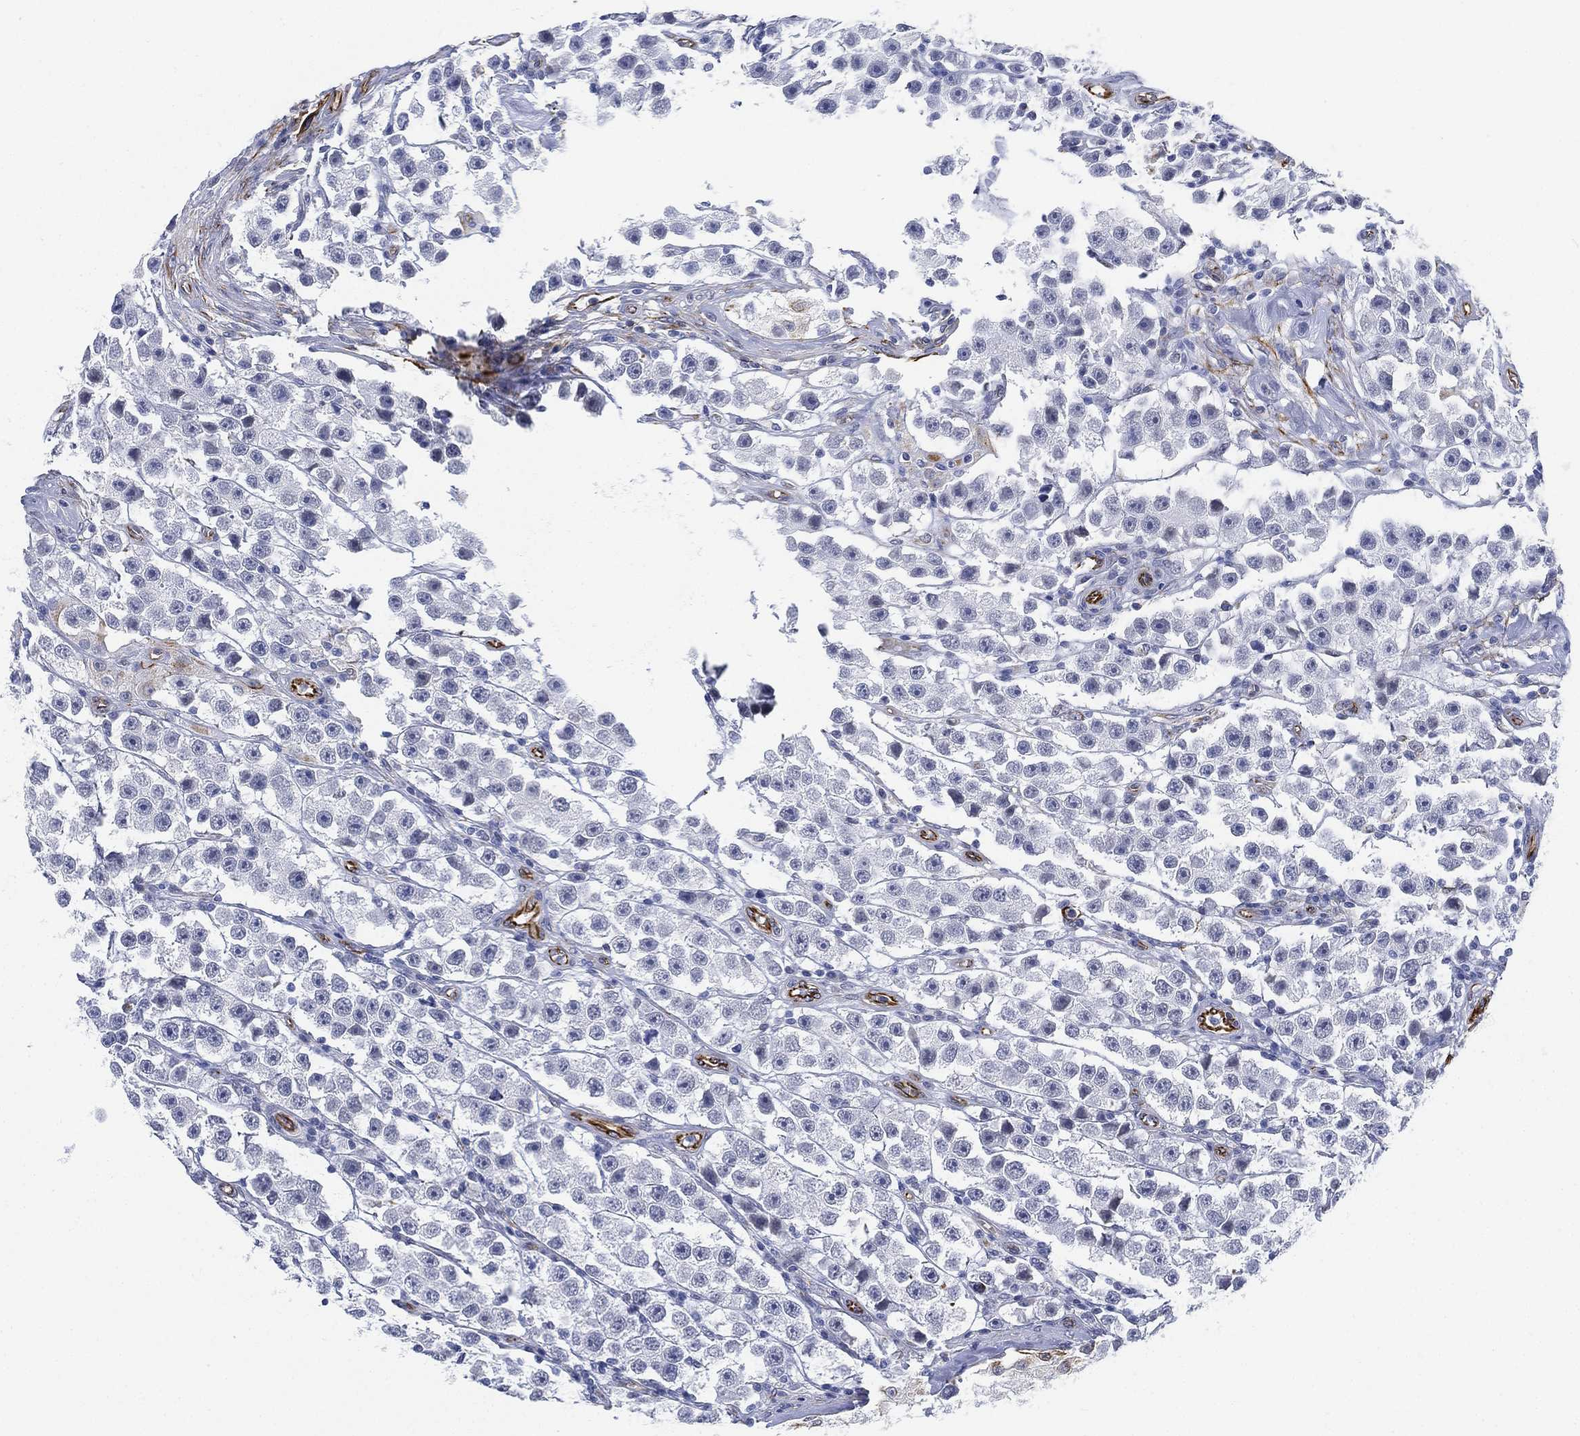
{"staining": {"intensity": "negative", "quantity": "none", "location": "none"}, "tissue": "testis cancer", "cell_type": "Tumor cells", "image_type": "cancer", "snomed": [{"axis": "morphology", "description": "Seminoma, NOS"}, {"axis": "topography", "description": "Testis"}], "caption": "A histopathology image of testis cancer stained for a protein demonstrates no brown staining in tumor cells.", "gene": "PSKH2", "patient": {"sex": "male", "age": 45}}